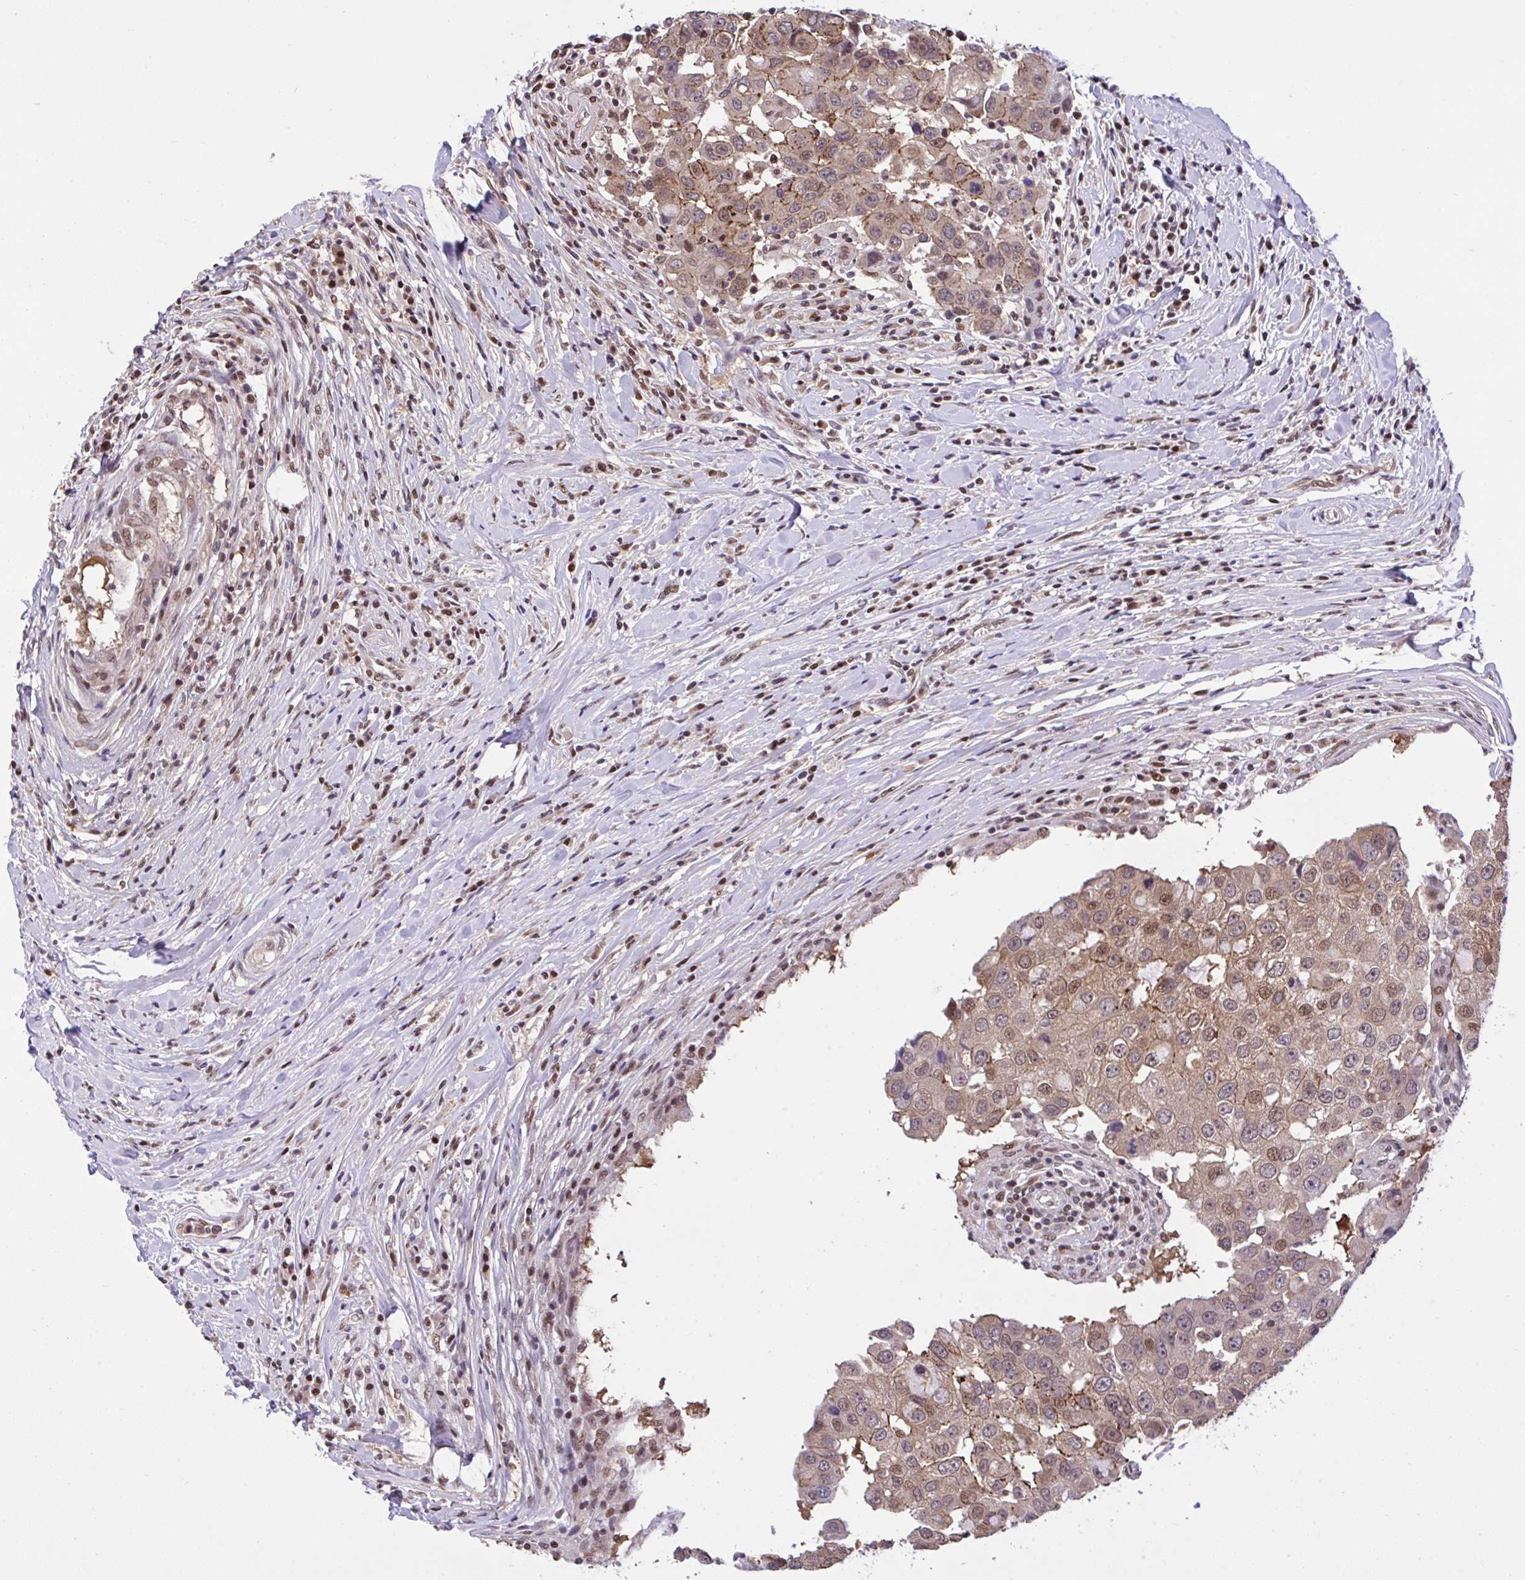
{"staining": {"intensity": "moderate", "quantity": ">75%", "location": "cytoplasmic/membranous,nuclear"}, "tissue": "breast cancer", "cell_type": "Tumor cells", "image_type": "cancer", "snomed": [{"axis": "morphology", "description": "Duct carcinoma"}, {"axis": "topography", "description": "Breast"}], "caption": "Breast cancer was stained to show a protein in brown. There is medium levels of moderate cytoplasmic/membranous and nuclear staining in about >75% of tumor cells.", "gene": "GLIS3", "patient": {"sex": "female", "age": 27}}